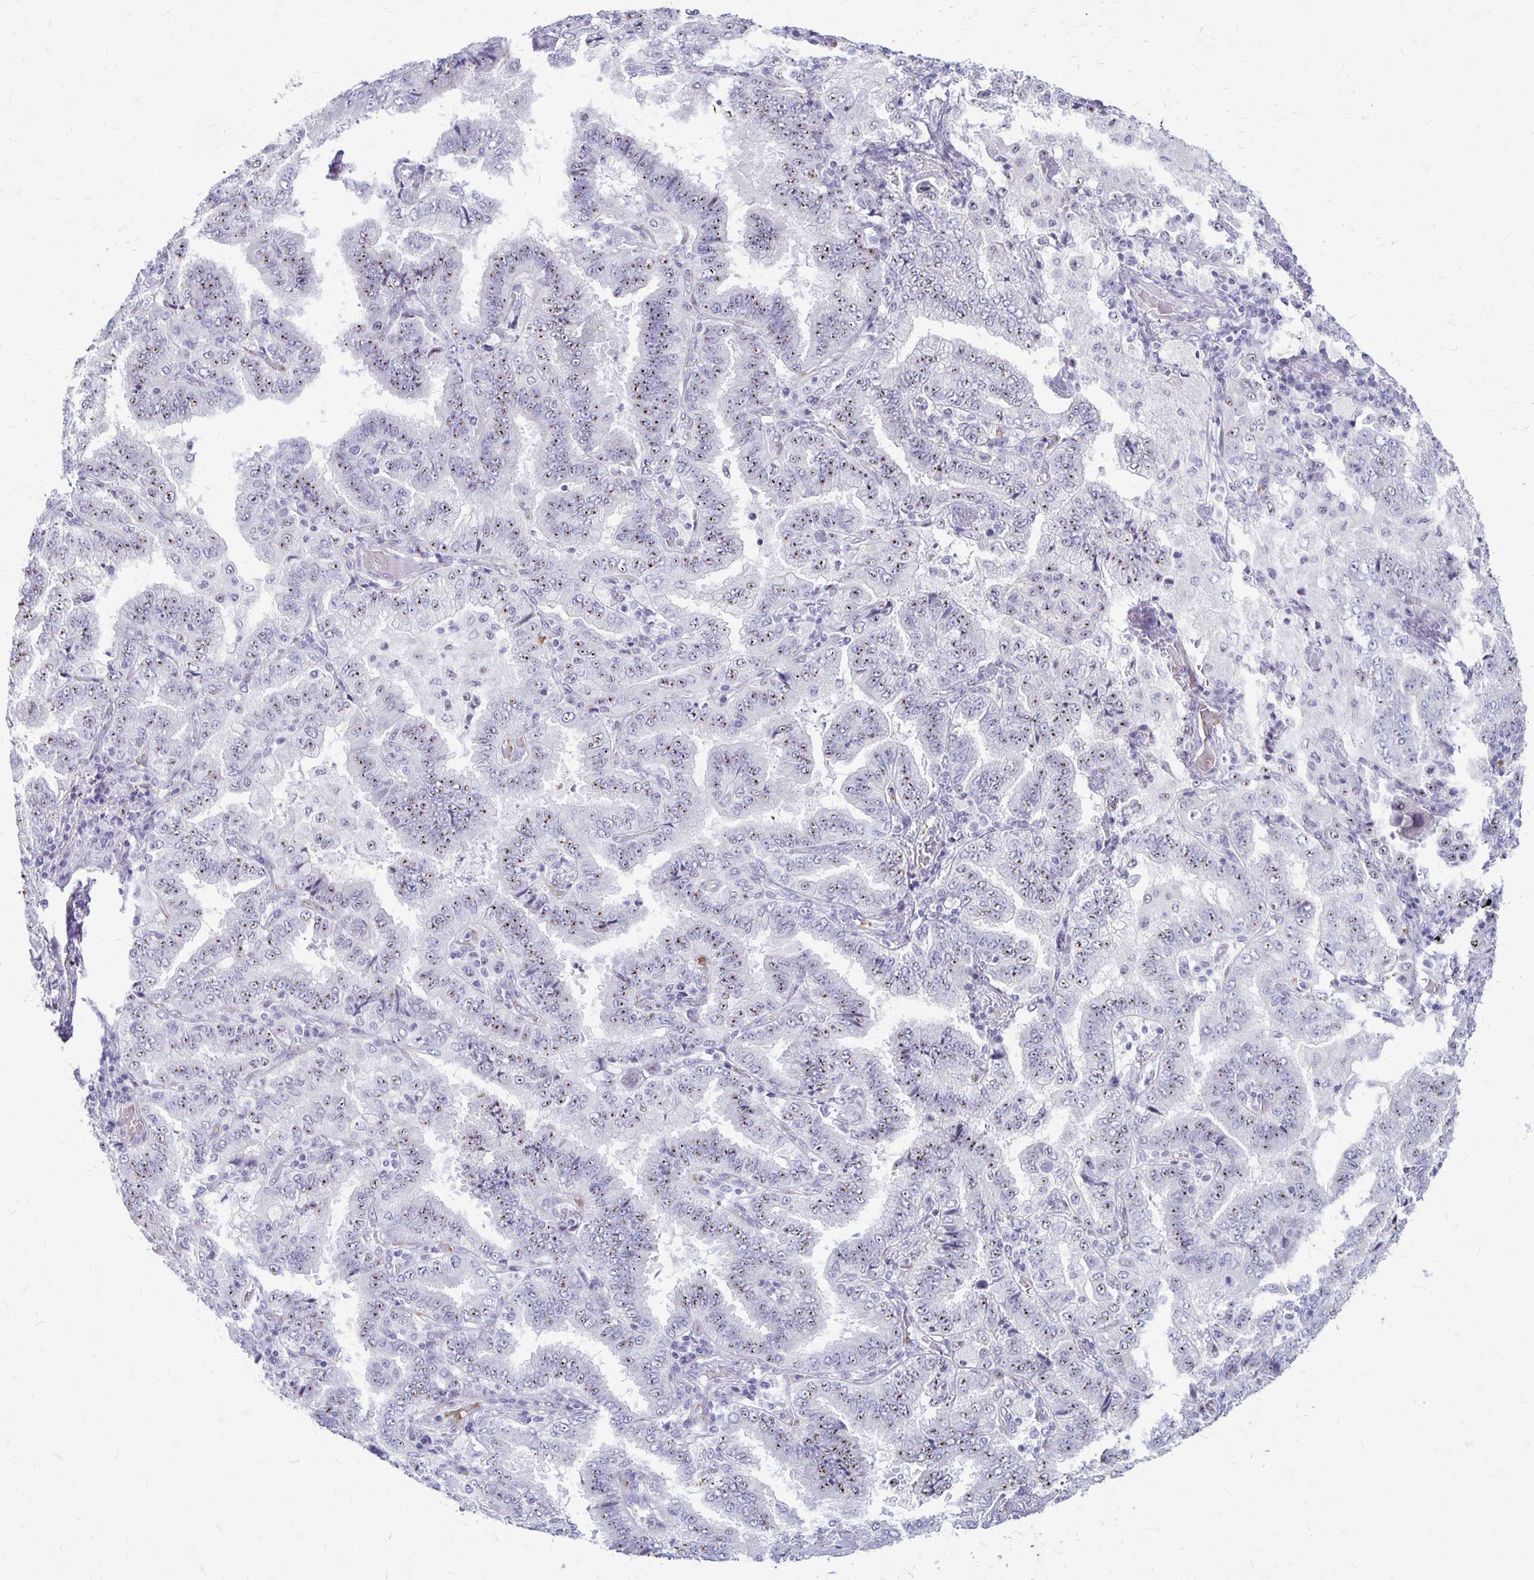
{"staining": {"intensity": "moderate", "quantity": "25%-75%", "location": "nuclear"}, "tissue": "lung cancer", "cell_type": "Tumor cells", "image_type": "cancer", "snomed": [{"axis": "morphology", "description": "Aneuploidy"}, {"axis": "morphology", "description": "Adenocarcinoma, NOS"}, {"axis": "morphology", "description": "Adenocarcinoma, metastatic, NOS"}, {"axis": "topography", "description": "Lymph node"}, {"axis": "topography", "description": "Lung"}], "caption": "Immunohistochemical staining of human lung cancer (adenocarcinoma) displays moderate nuclear protein expression in about 25%-75% of tumor cells.", "gene": "GP9", "patient": {"sex": "female", "age": 48}}